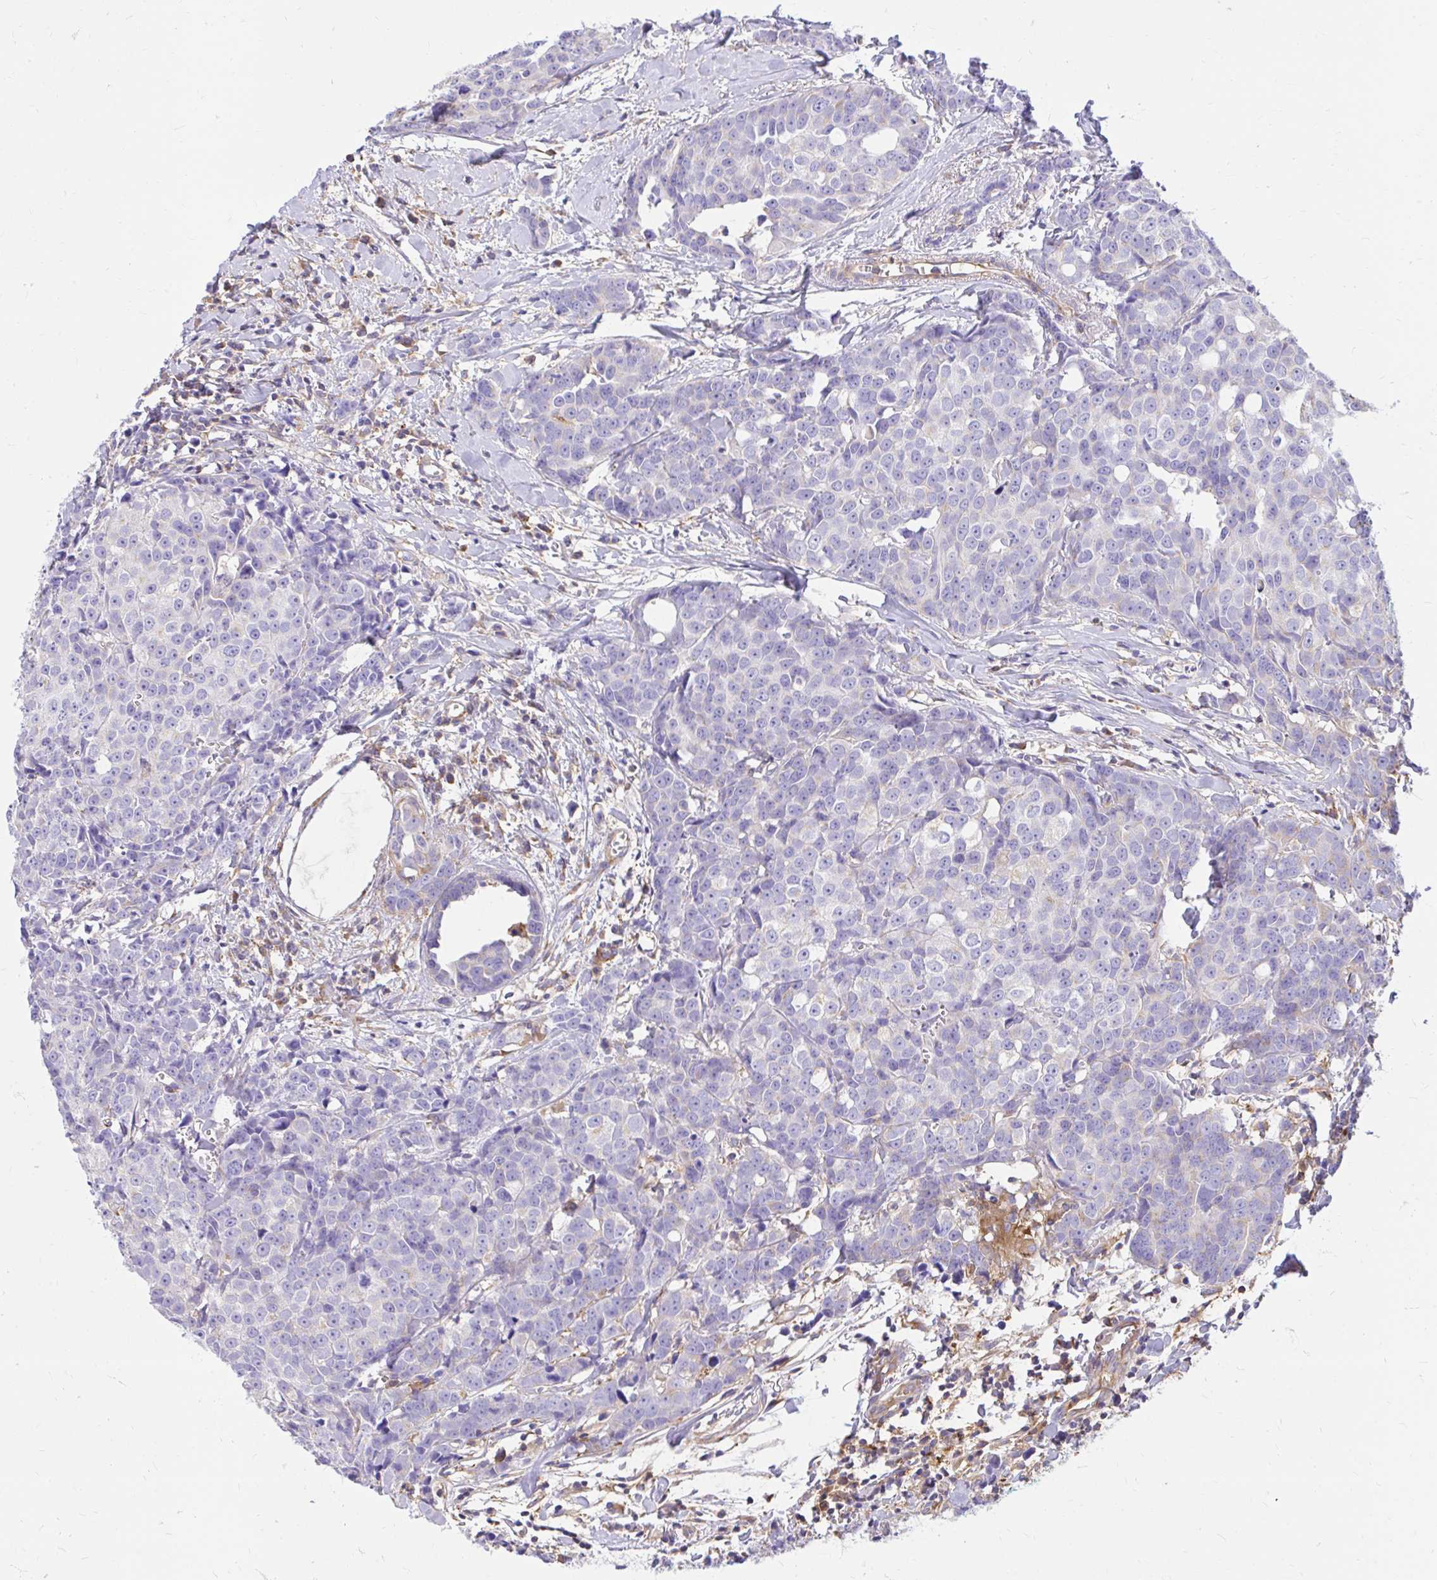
{"staining": {"intensity": "negative", "quantity": "none", "location": "none"}, "tissue": "breast cancer", "cell_type": "Tumor cells", "image_type": "cancer", "snomed": [{"axis": "morphology", "description": "Duct carcinoma"}, {"axis": "topography", "description": "Breast"}], "caption": "The photomicrograph exhibits no staining of tumor cells in breast invasive ductal carcinoma.", "gene": "ABCB10", "patient": {"sex": "female", "age": 80}}